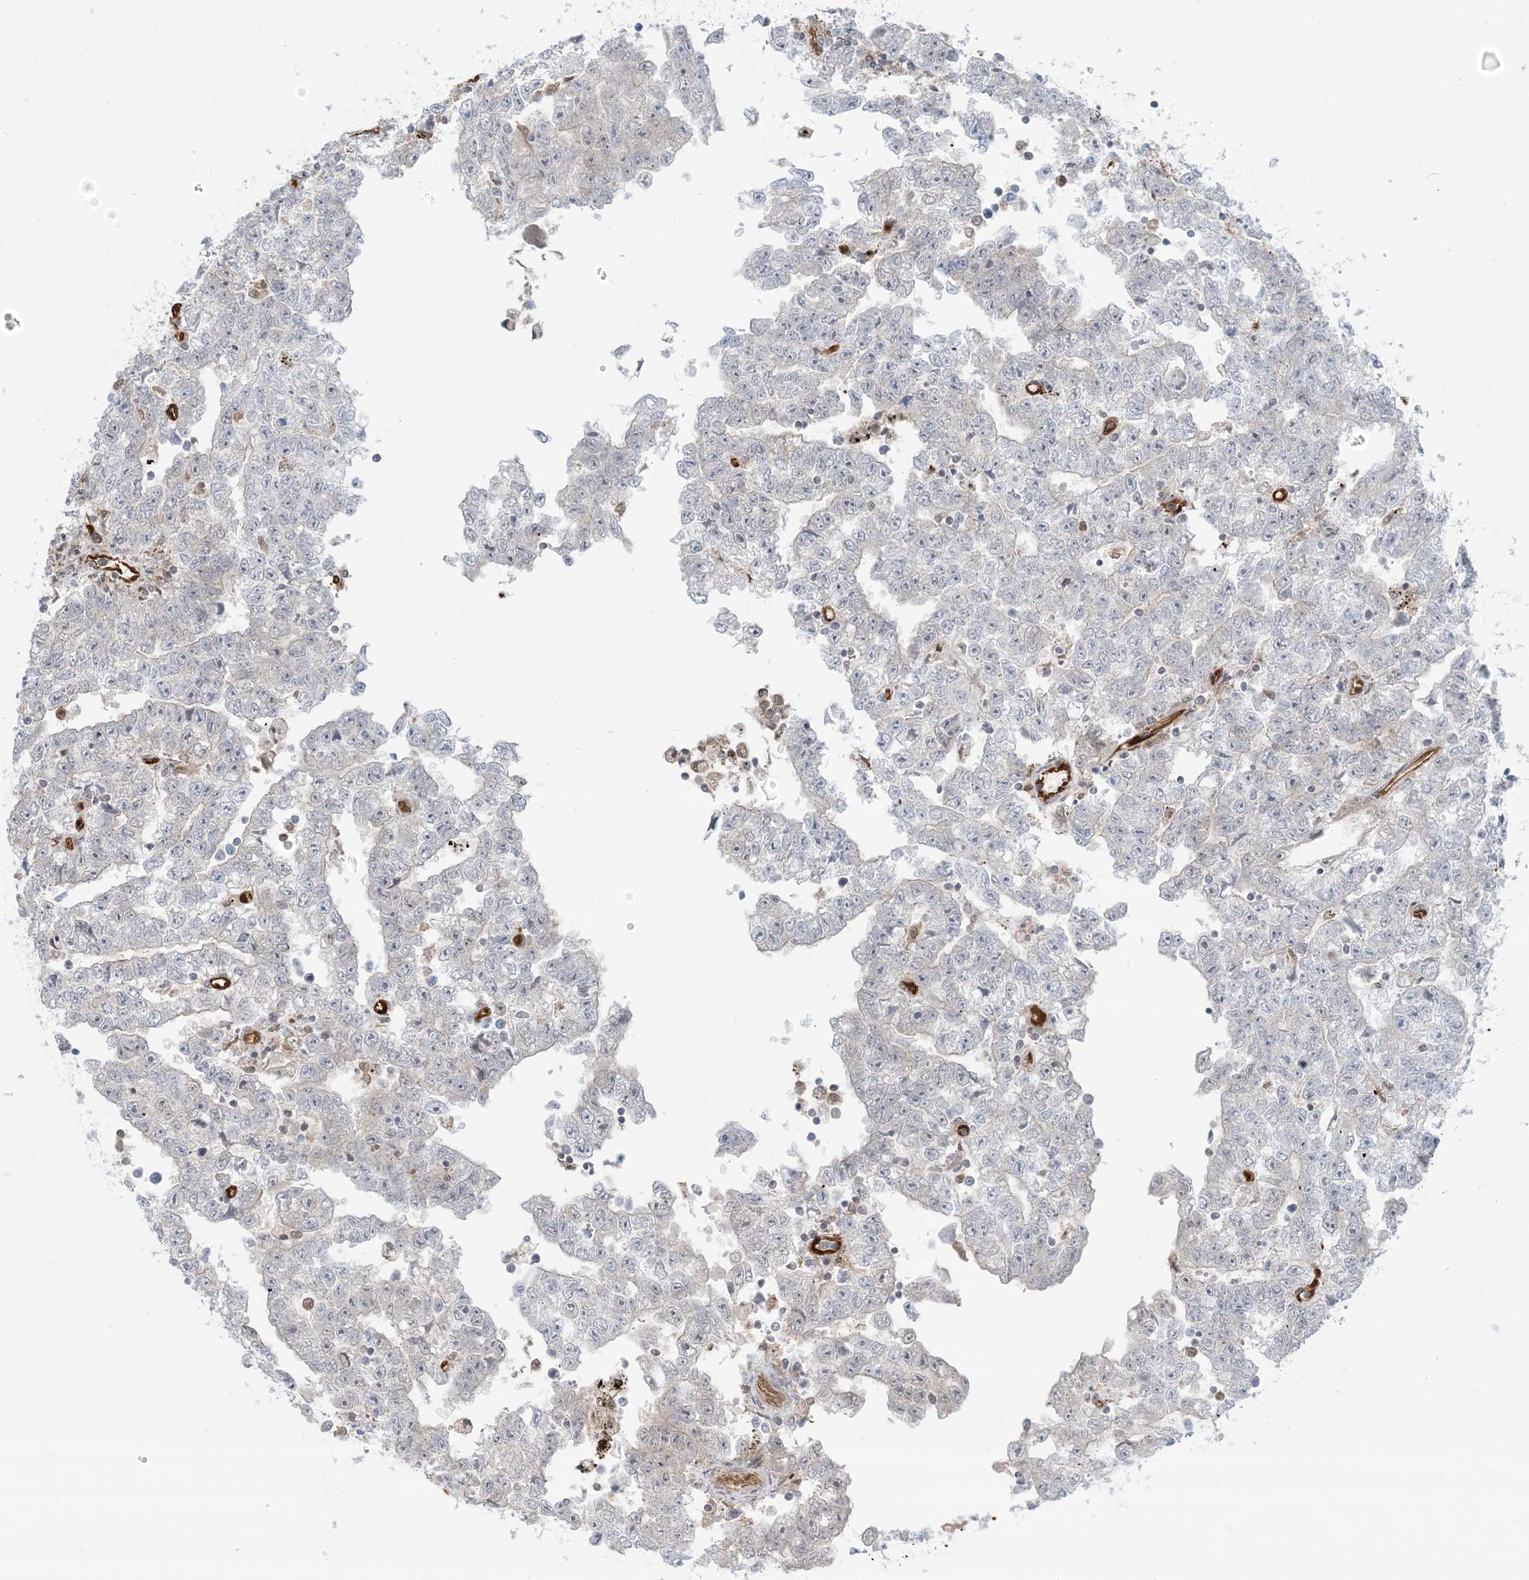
{"staining": {"intensity": "negative", "quantity": "none", "location": "none"}, "tissue": "testis cancer", "cell_type": "Tumor cells", "image_type": "cancer", "snomed": [{"axis": "morphology", "description": "Carcinoma, Embryonal, NOS"}, {"axis": "topography", "description": "Testis"}], "caption": "Embryonal carcinoma (testis) was stained to show a protein in brown. There is no significant positivity in tumor cells. The staining is performed using DAB (3,3'-diaminobenzidine) brown chromogen with nuclei counter-stained in using hematoxylin.", "gene": "PPM1F", "patient": {"sex": "male", "age": 25}}